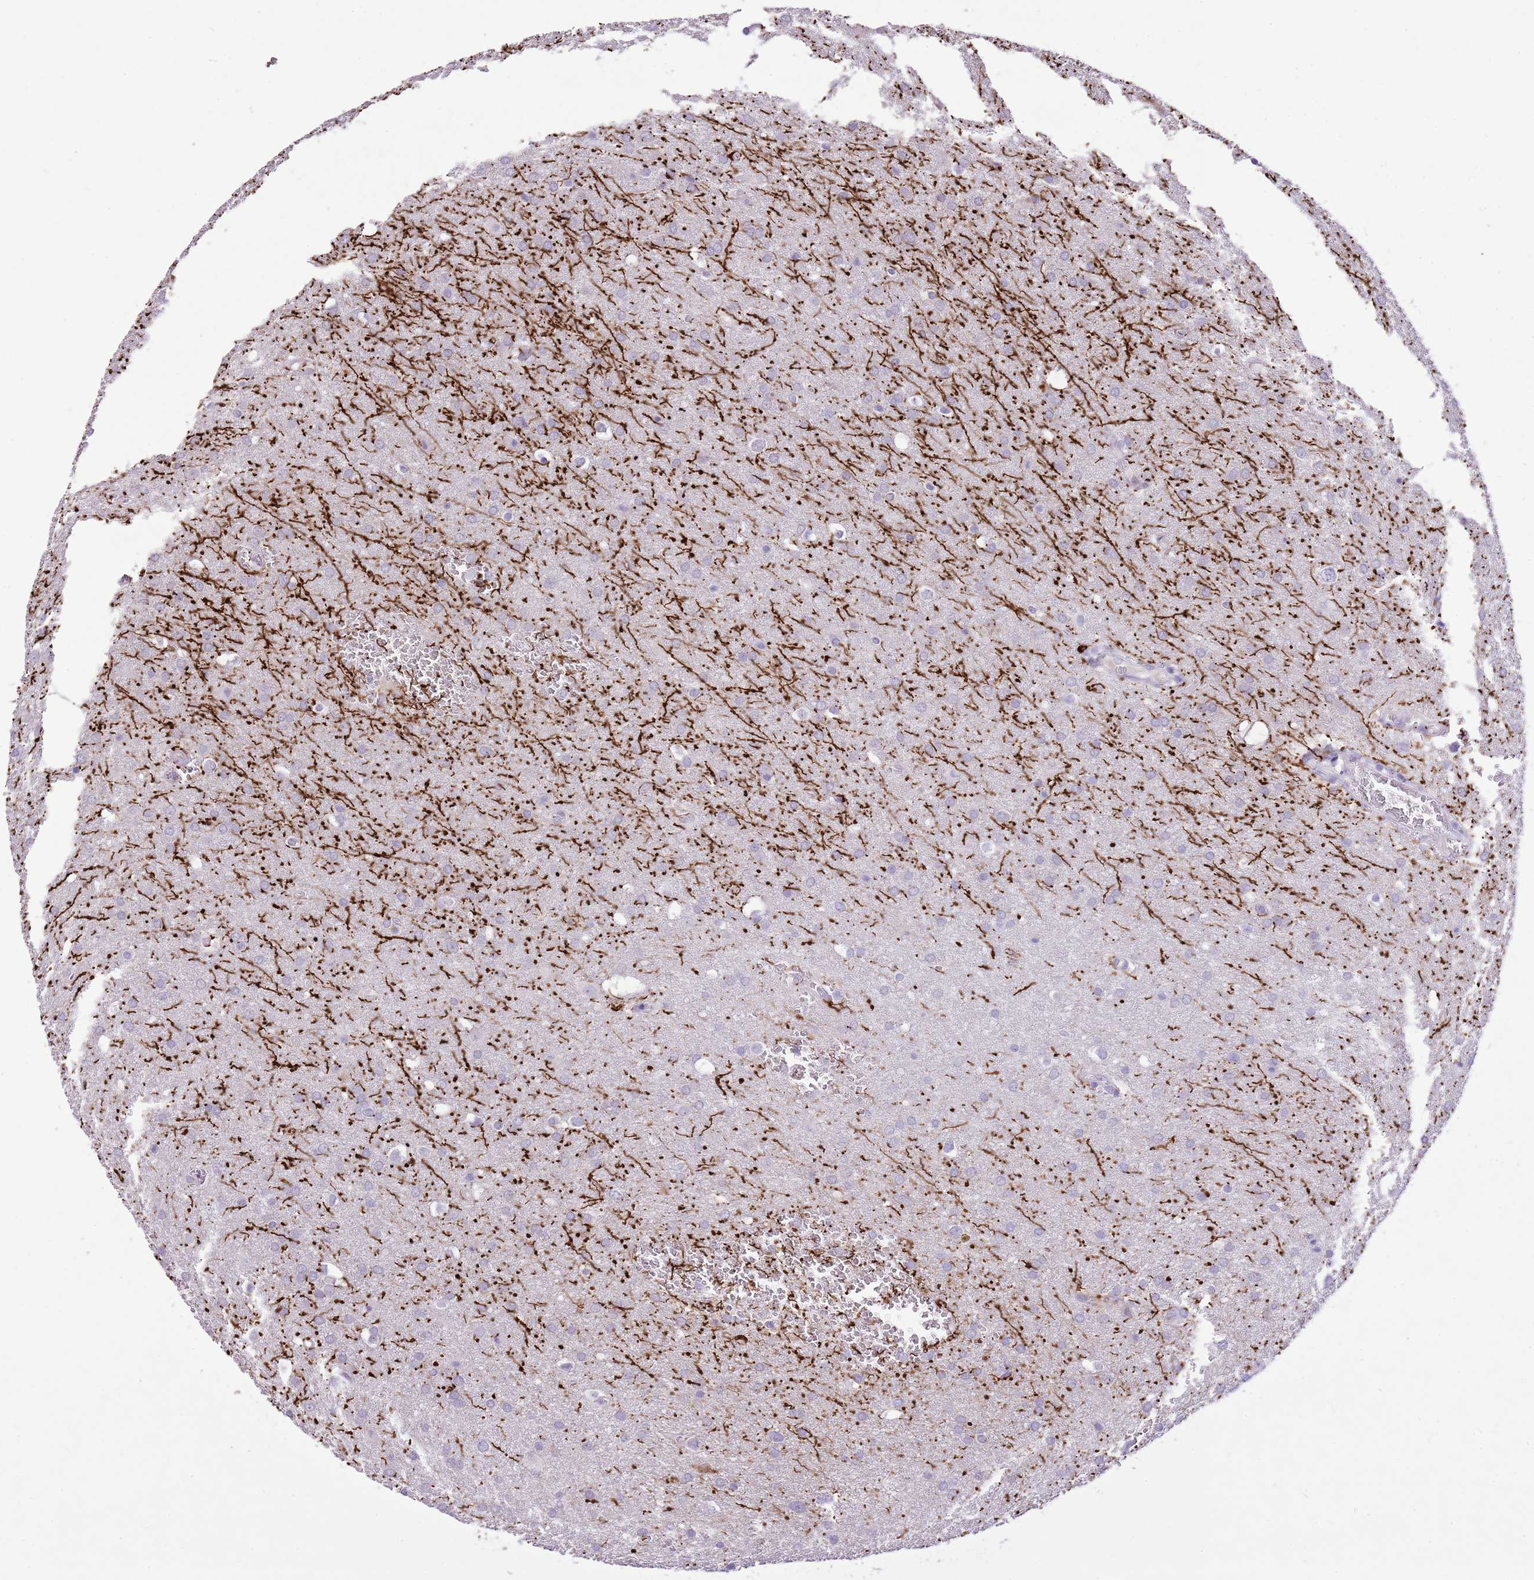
{"staining": {"intensity": "negative", "quantity": "none", "location": "none"}, "tissue": "glioma", "cell_type": "Tumor cells", "image_type": "cancer", "snomed": [{"axis": "morphology", "description": "Glioma, malignant, Low grade"}, {"axis": "topography", "description": "Brain"}], "caption": "Immunohistochemistry (IHC) image of neoplastic tissue: malignant glioma (low-grade) stained with DAB (3,3'-diaminobenzidine) demonstrates no significant protein expression in tumor cells.", "gene": "XPO7", "patient": {"sex": "female", "age": 32}}